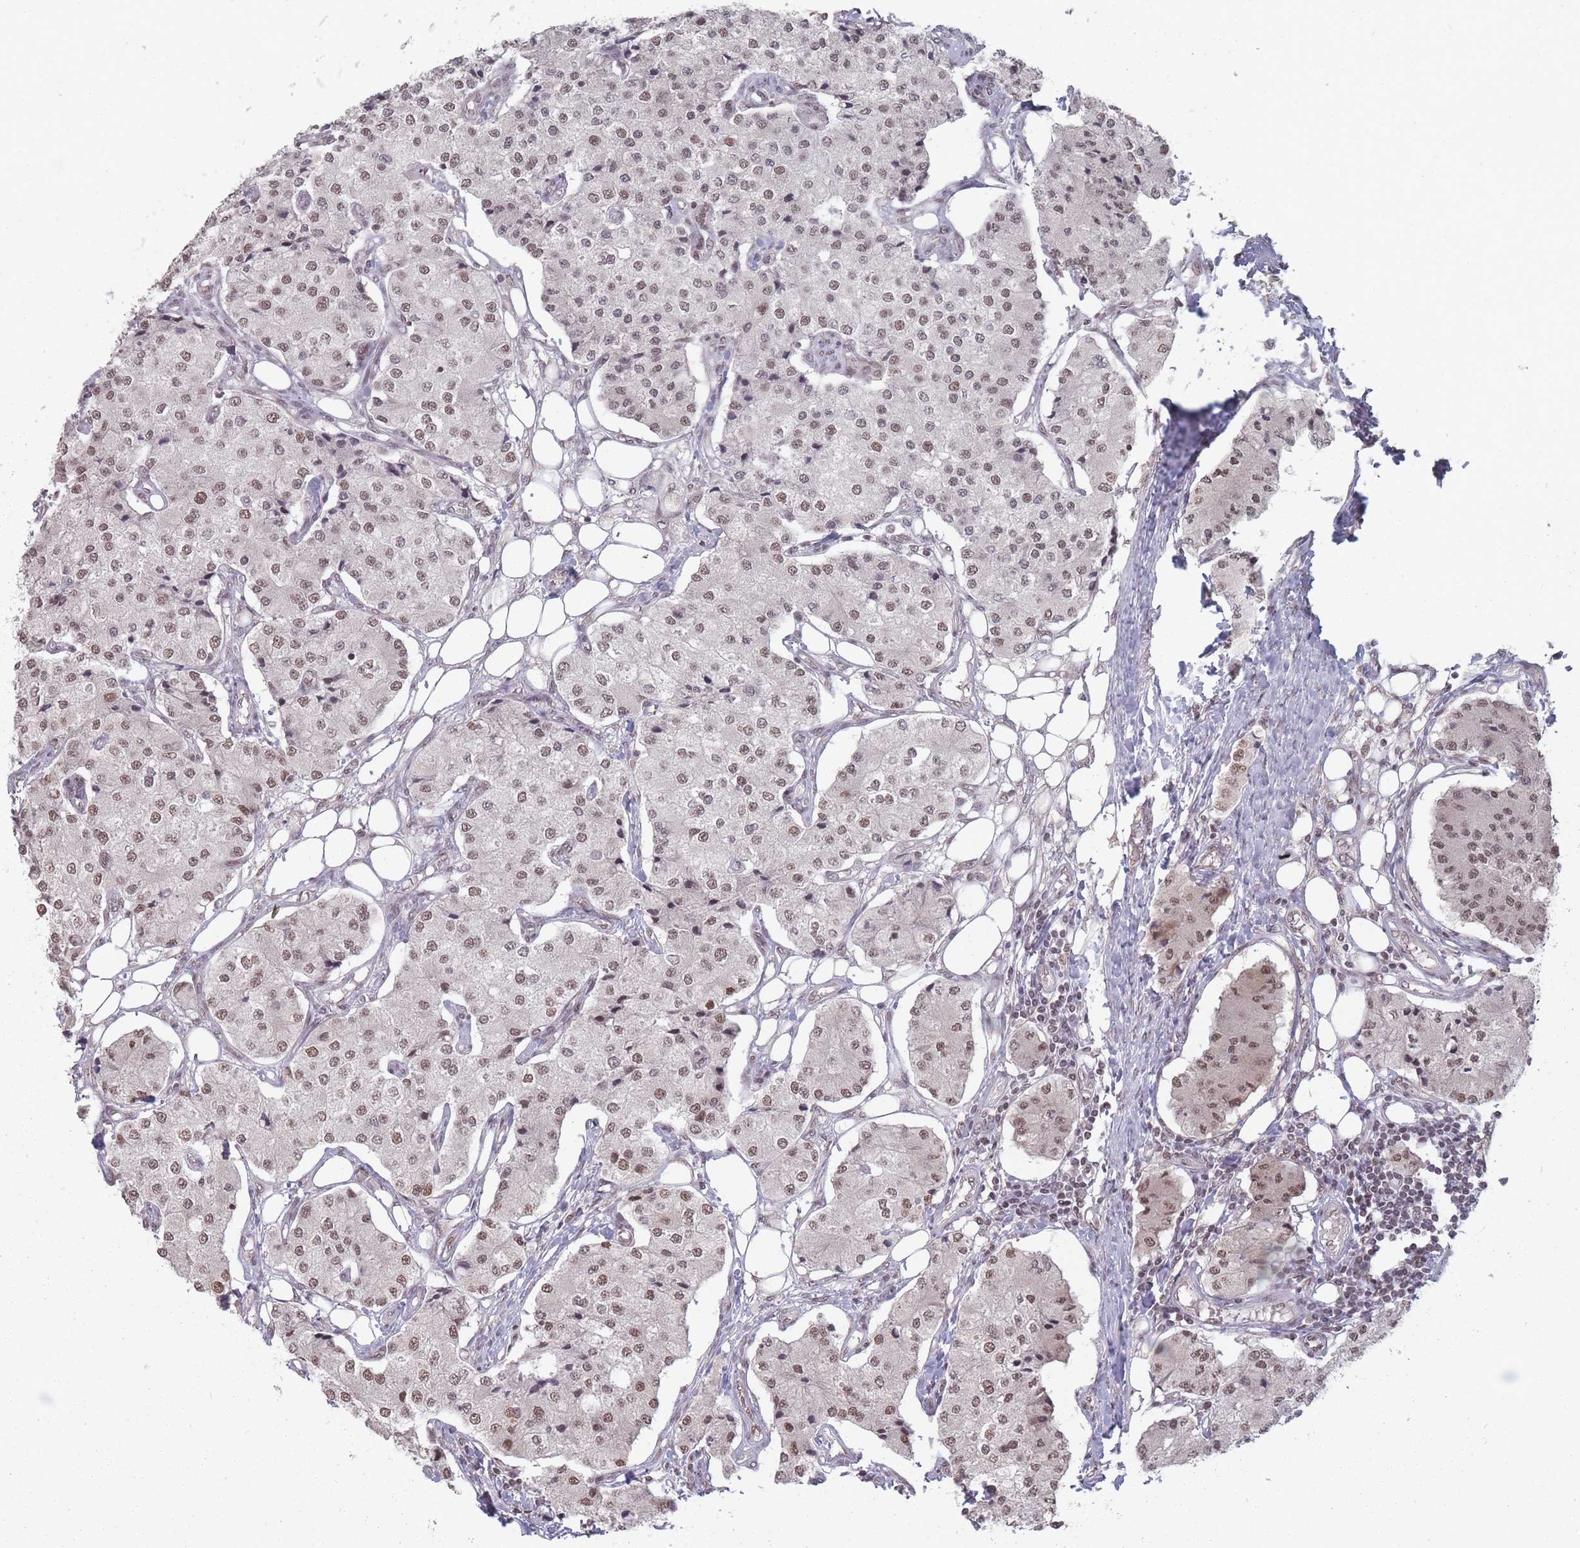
{"staining": {"intensity": "moderate", "quantity": ">75%", "location": "nuclear"}, "tissue": "carcinoid", "cell_type": "Tumor cells", "image_type": "cancer", "snomed": [{"axis": "morphology", "description": "Carcinoid, malignant, NOS"}, {"axis": "topography", "description": "Colon"}], "caption": "Protein staining exhibits moderate nuclear expression in approximately >75% of tumor cells in carcinoid.", "gene": "TMED3", "patient": {"sex": "female", "age": 52}}